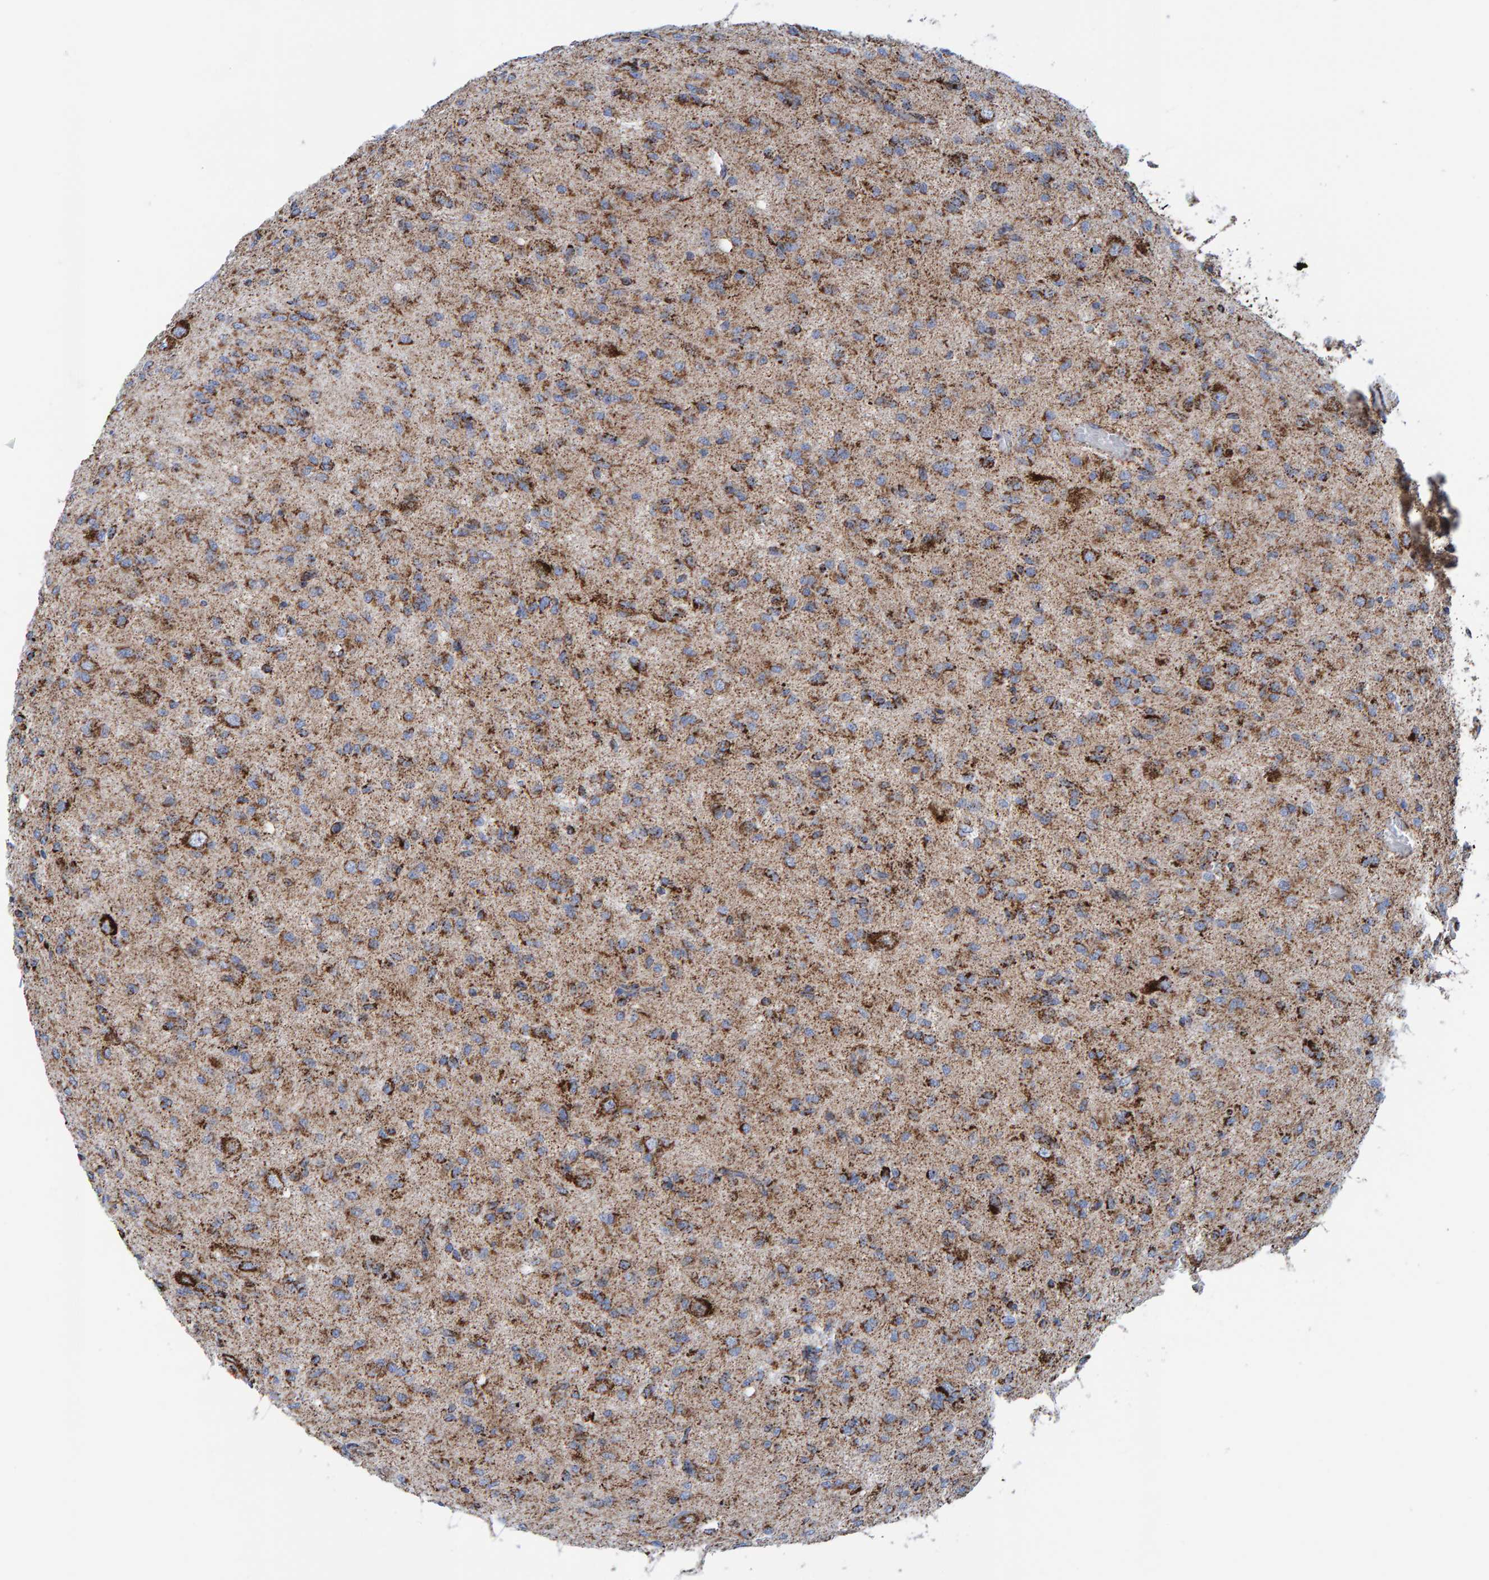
{"staining": {"intensity": "strong", "quantity": "25%-75%", "location": "cytoplasmic/membranous"}, "tissue": "glioma", "cell_type": "Tumor cells", "image_type": "cancer", "snomed": [{"axis": "morphology", "description": "Glioma, malignant, High grade"}, {"axis": "topography", "description": "Brain"}], "caption": "This is a histology image of immunohistochemistry staining of malignant high-grade glioma, which shows strong expression in the cytoplasmic/membranous of tumor cells.", "gene": "ENSG00000262660", "patient": {"sex": "female", "age": 59}}